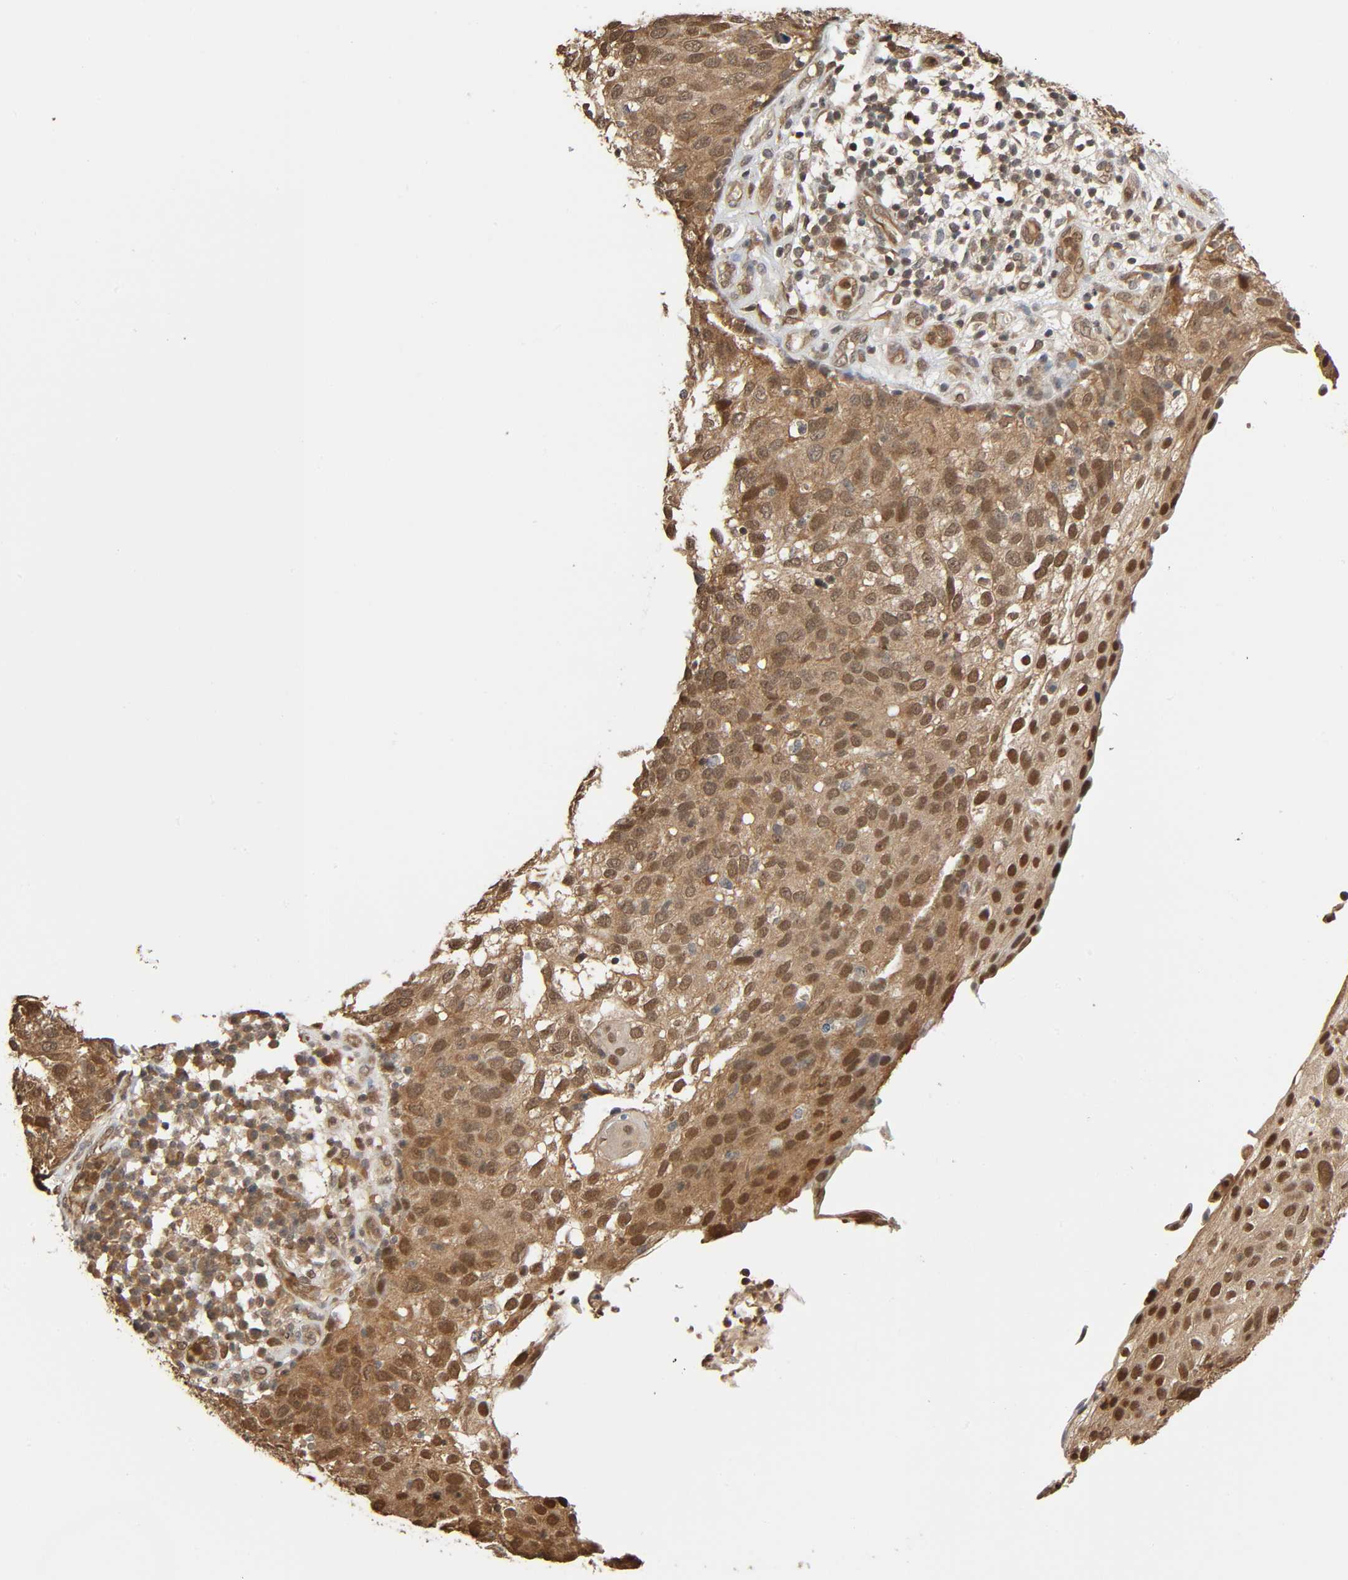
{"staining": {"intensity": "moderate", "quantity": "25%-75%", "location": "cytoplasmic/membranous,nuclear"}, "tissue": "skin cancer", "cell_type": "Tumor cells", "image_type": "cancer", "snomed": [{"axis": "morphology", "description": "Squamous cell carcinoma, NOS"}, {"axis": "topography", "description": "Skin"}], "caption": "Squamous cell carcinoma (skin) stained with DAB (3,3'-diaminobenzidine) immunohistochemistry (IHC) demonstrates medium levels of moderate cytoplasmic/membranous and nuclear expression in approximately 25%-75% of tumor cells.", "gene": "NEDD8", "patient": {"sex": "male", "age": 87}}